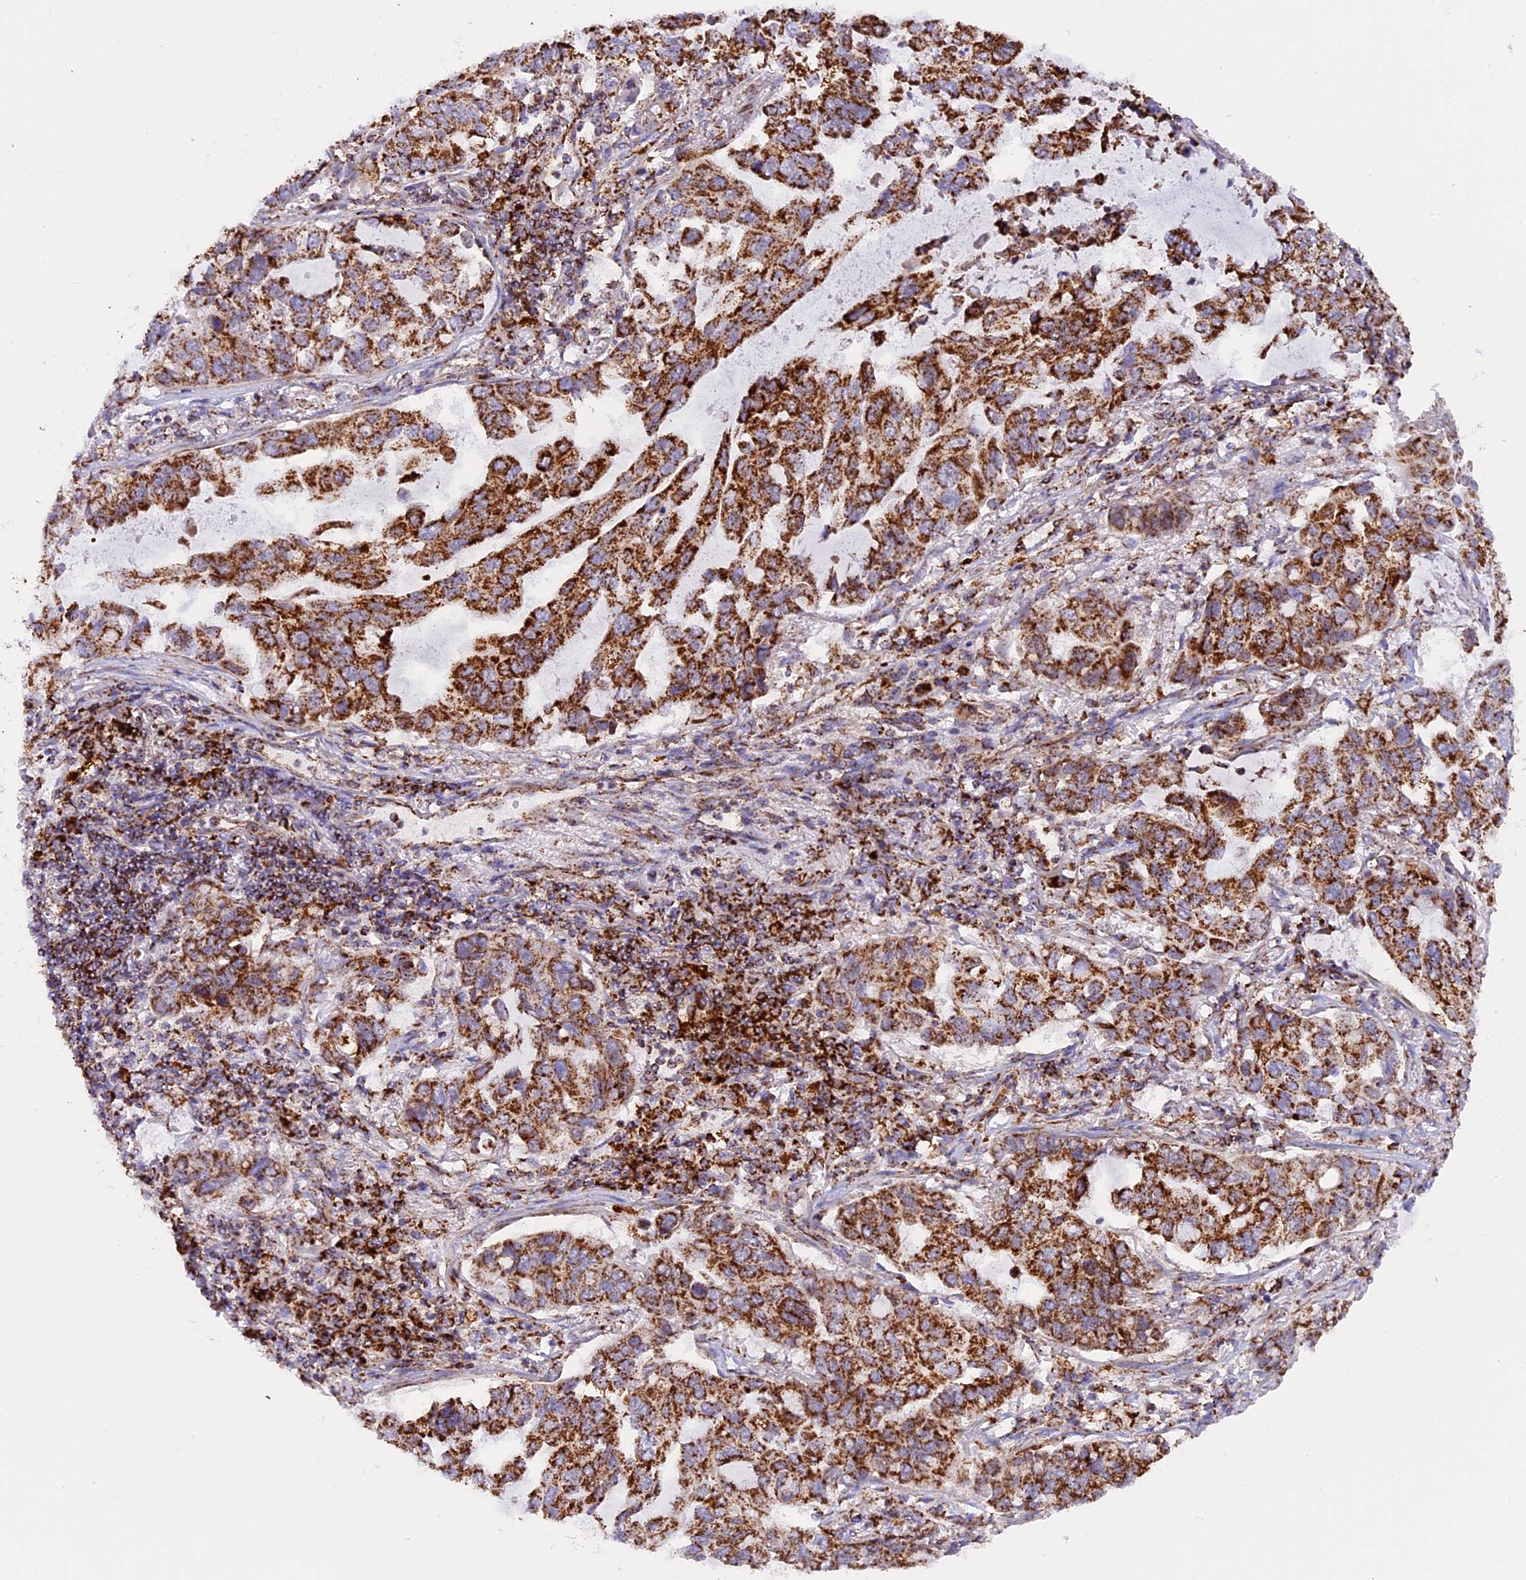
{"staining": {"intensity": "strong", "quantity": ">75%", "location": "cytoplasmic/membranous"}, "tissue": "lung cancer", "cell_type": "Tumor cells", "image_type": "cancer", "snomed": [{"axis": "morphology", "description": "Adenocarcinoma, NOS"}, {"axis": "topography", "description": "Lung"}], "caption": "Lung cancer (adenocarcinoma) stained for a protein (brown) demonstrates strong cytoplasmic/membranous positive staining in approximately >75% of tumor cells.", "gene": "UQCRB", "patient": {"sex": "male", "age": 64}}